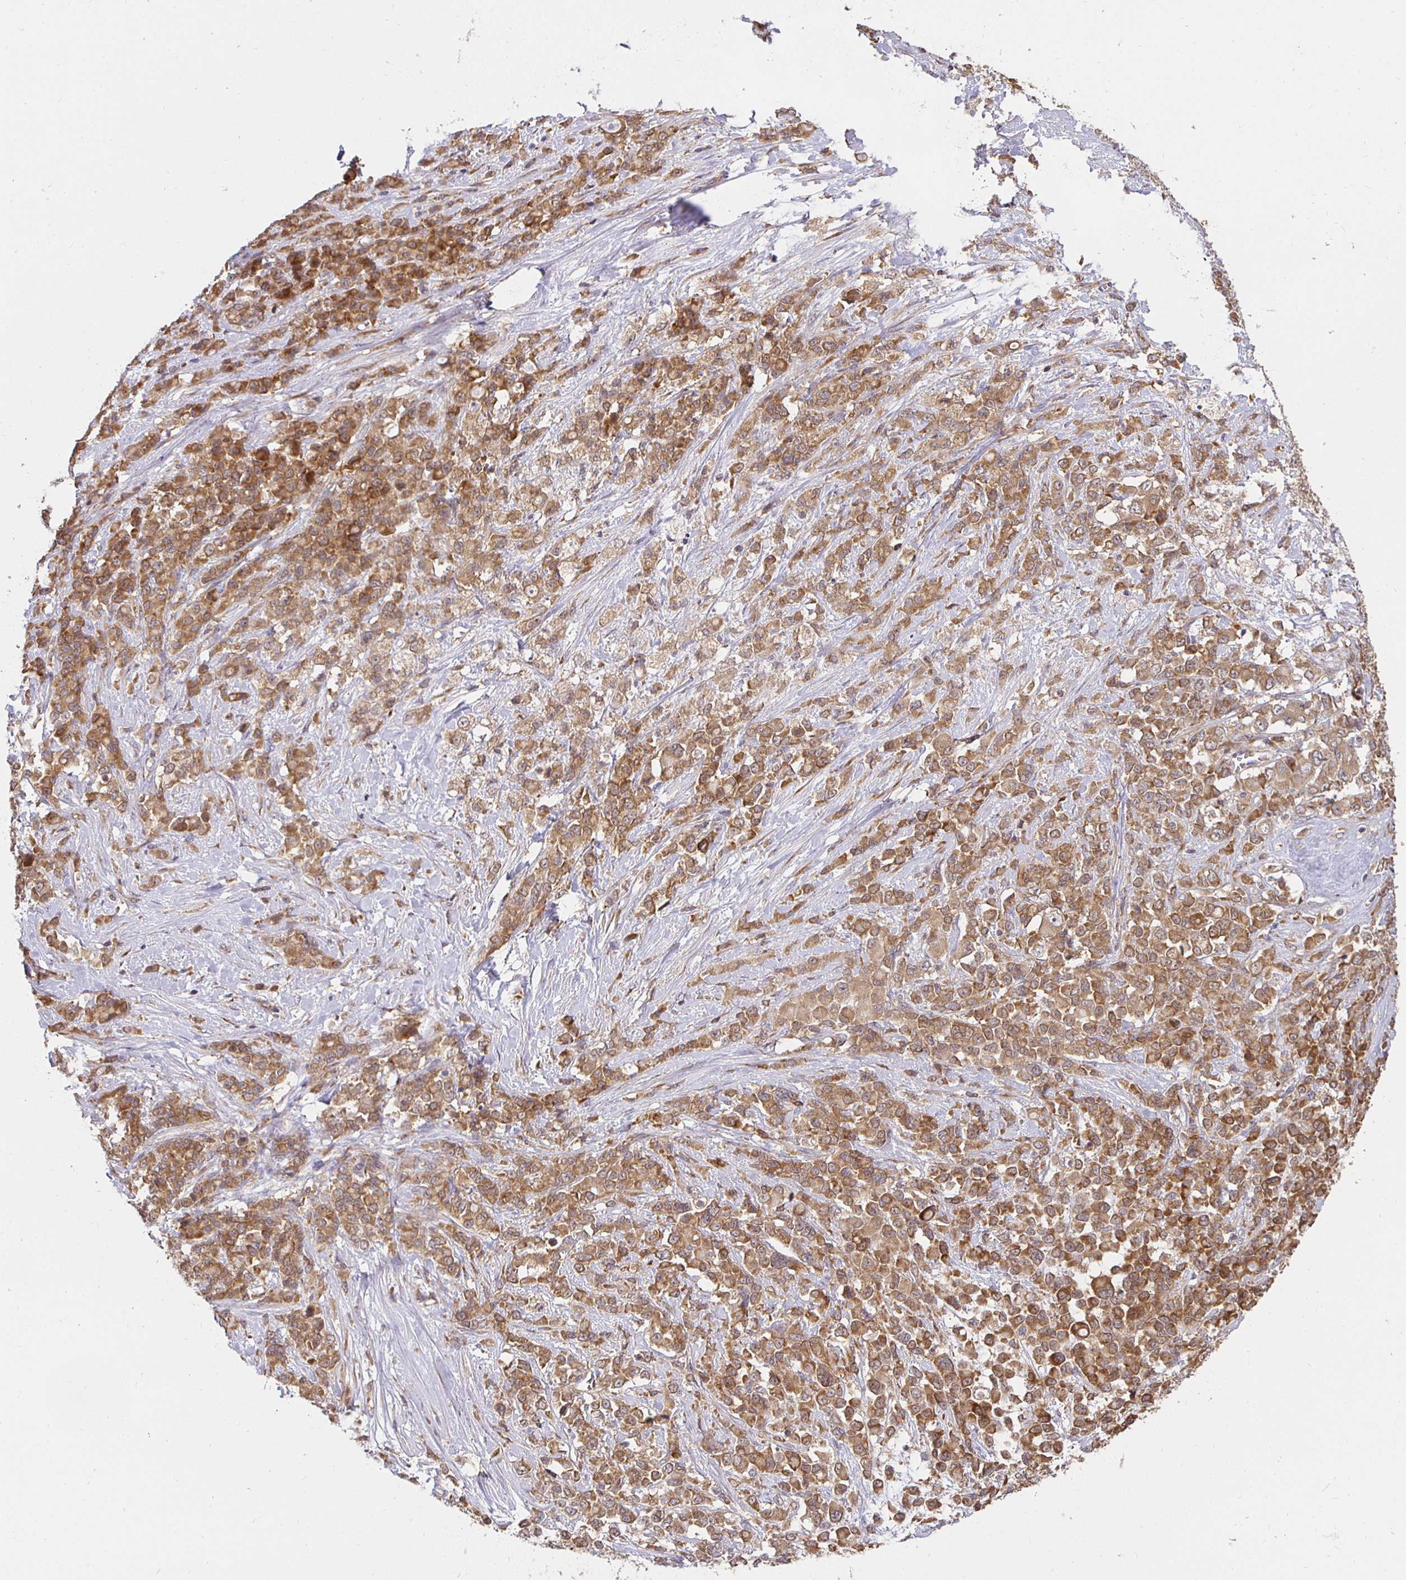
{"staining": {"intensity": "moderate", "quantity": ">75%", "location": "cytoplasmic/membranous"}, "tissue": "stomach cancer", "cell_type": "Tumor cells", "image_type": "cancer", "snomed": [{"axis": "morphology", "description": "Adenocarcinoma, NOS"}, {"axis": "topography", "description": "Stomach"}], "caption": "A brown stain shows moderate cytoplasmic/membranous staining of a protein in human stomach adenocarcinoma tumor cells.", "gene": "IRAK1", "patient": {"sex": "female", "age": 76}}